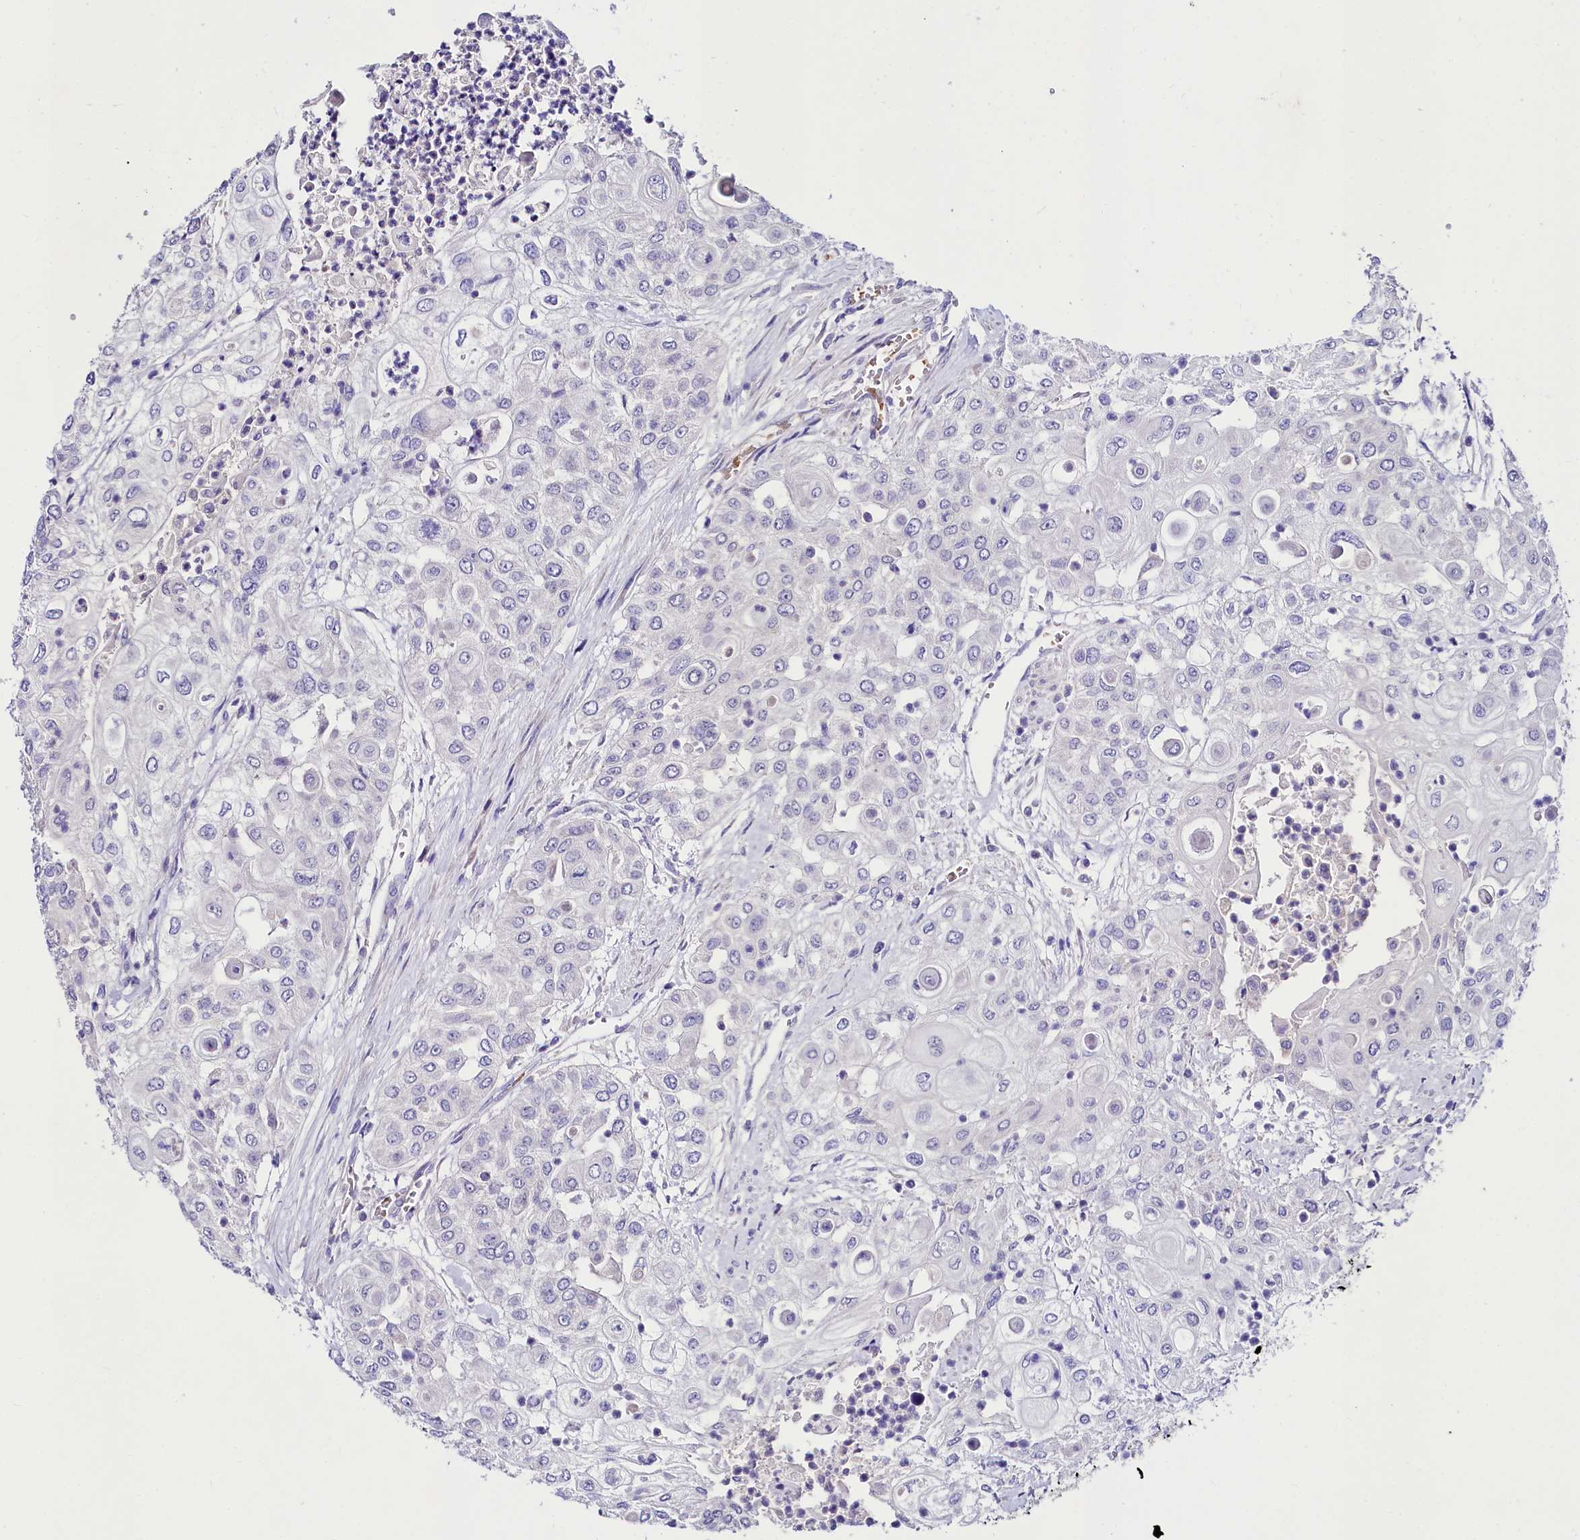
{"staining": {"intensity": "negative", "quantity": "none", "location": "none"}, "tissue": "urothelial cancer", "cell_type": "Tumor cells", "image_type": "cancer", "snomed": [{"axis": "morphology", "description": "Urothelial carcinoma, High grade"}, {"axis": "topography", "description": "Urinary bladder"}], "caption": "High power microscopy image of an IHC histopathology image of high-grade urothelial carcinoma, revealing no significant positivity in tumor cells. Nuclei are stained in blue.", "gene": "ABHD5", "patient": {"sex": "female", "age": 79}}